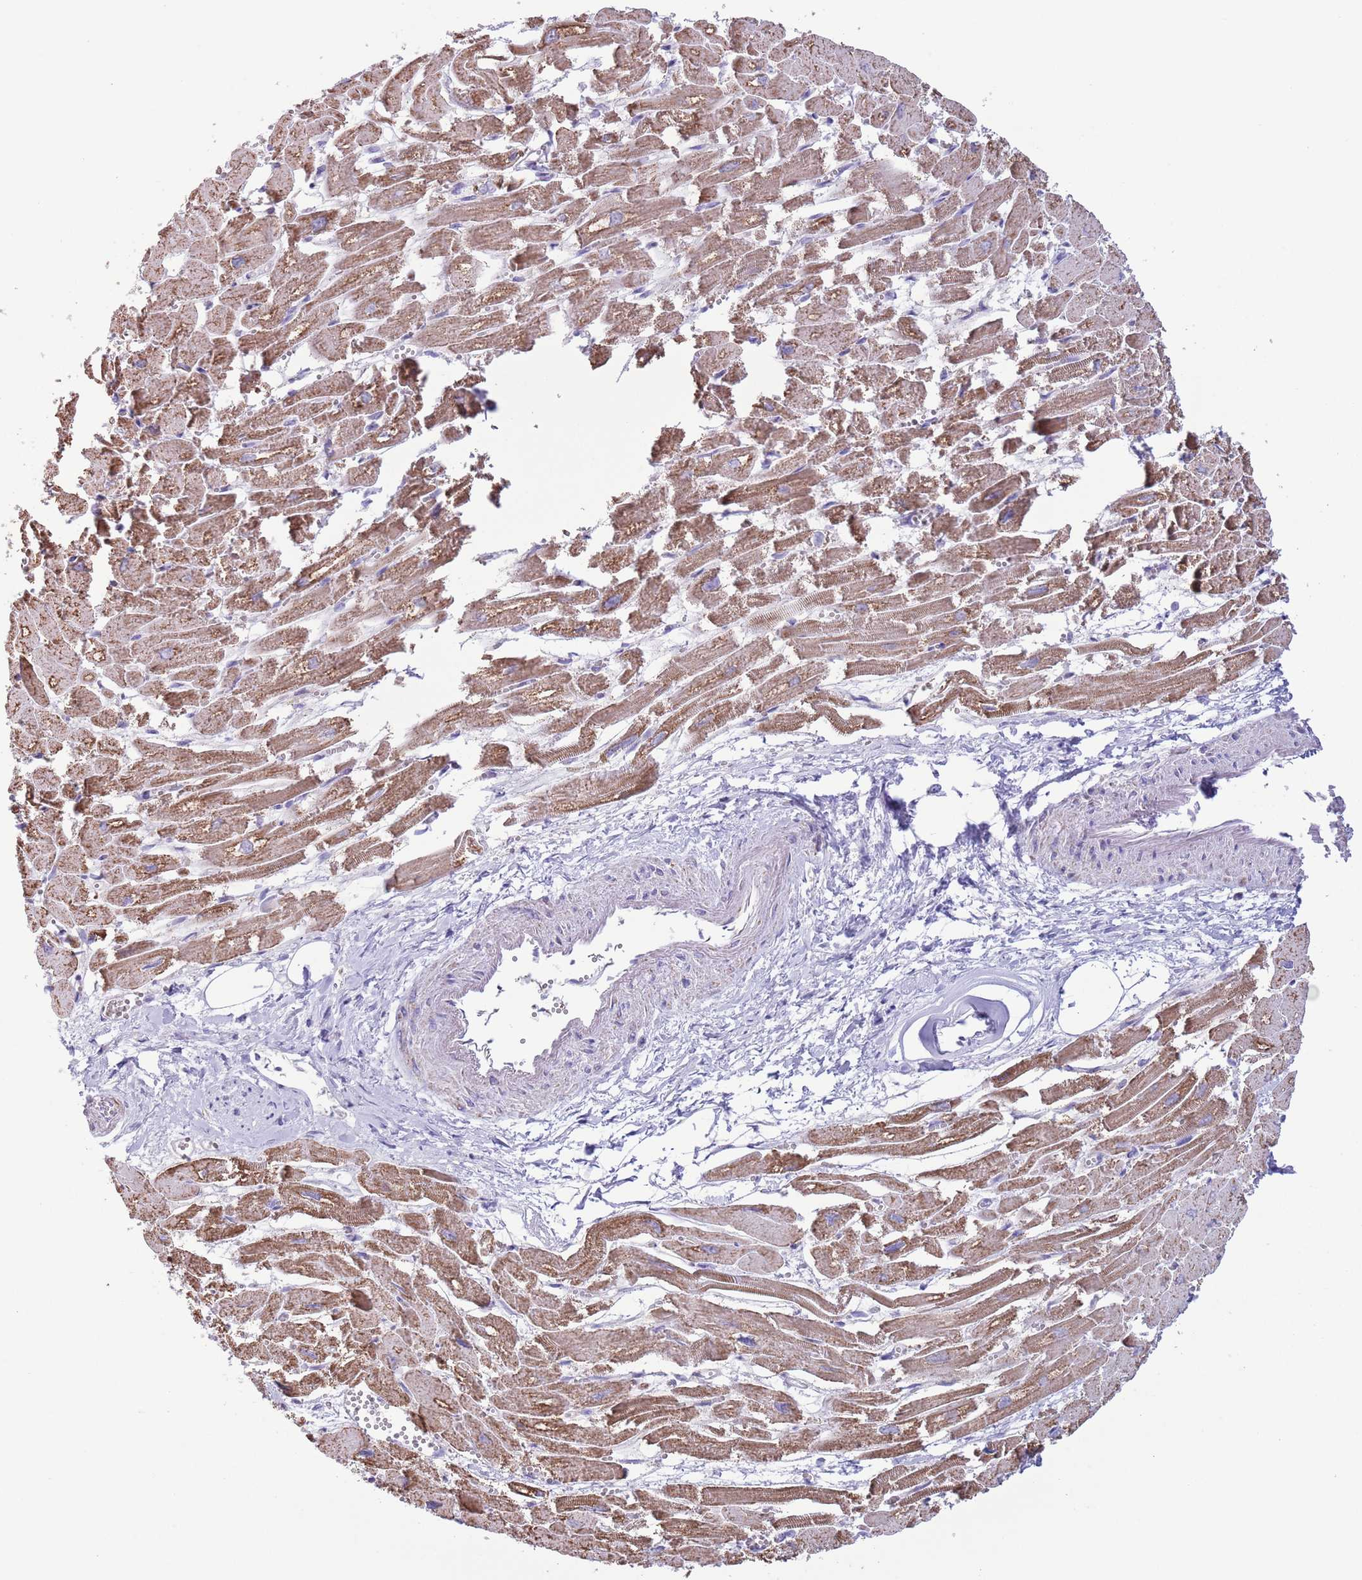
{"staining": {"intensity": "moderate", "quantity": ">75%", "location": "cytoplasmic/membranous"}, "tissue": "heart muscle", "cell_type": "Cardiomyocytes", "image_type": "normal", "snomed": [{"axis": "morphology", "description": "Normal tissue, NOS"}, {"axis": "topography", "description": "Heart"}], "caption": "Protein expression analysis of benign human heart muscle reveals moderate cytoplasmic/membranous expression in approximately >75% of cardiomyocytes.", "gene": "ATP6V1B1", "patient": {"sex": "male", "age": 54}}